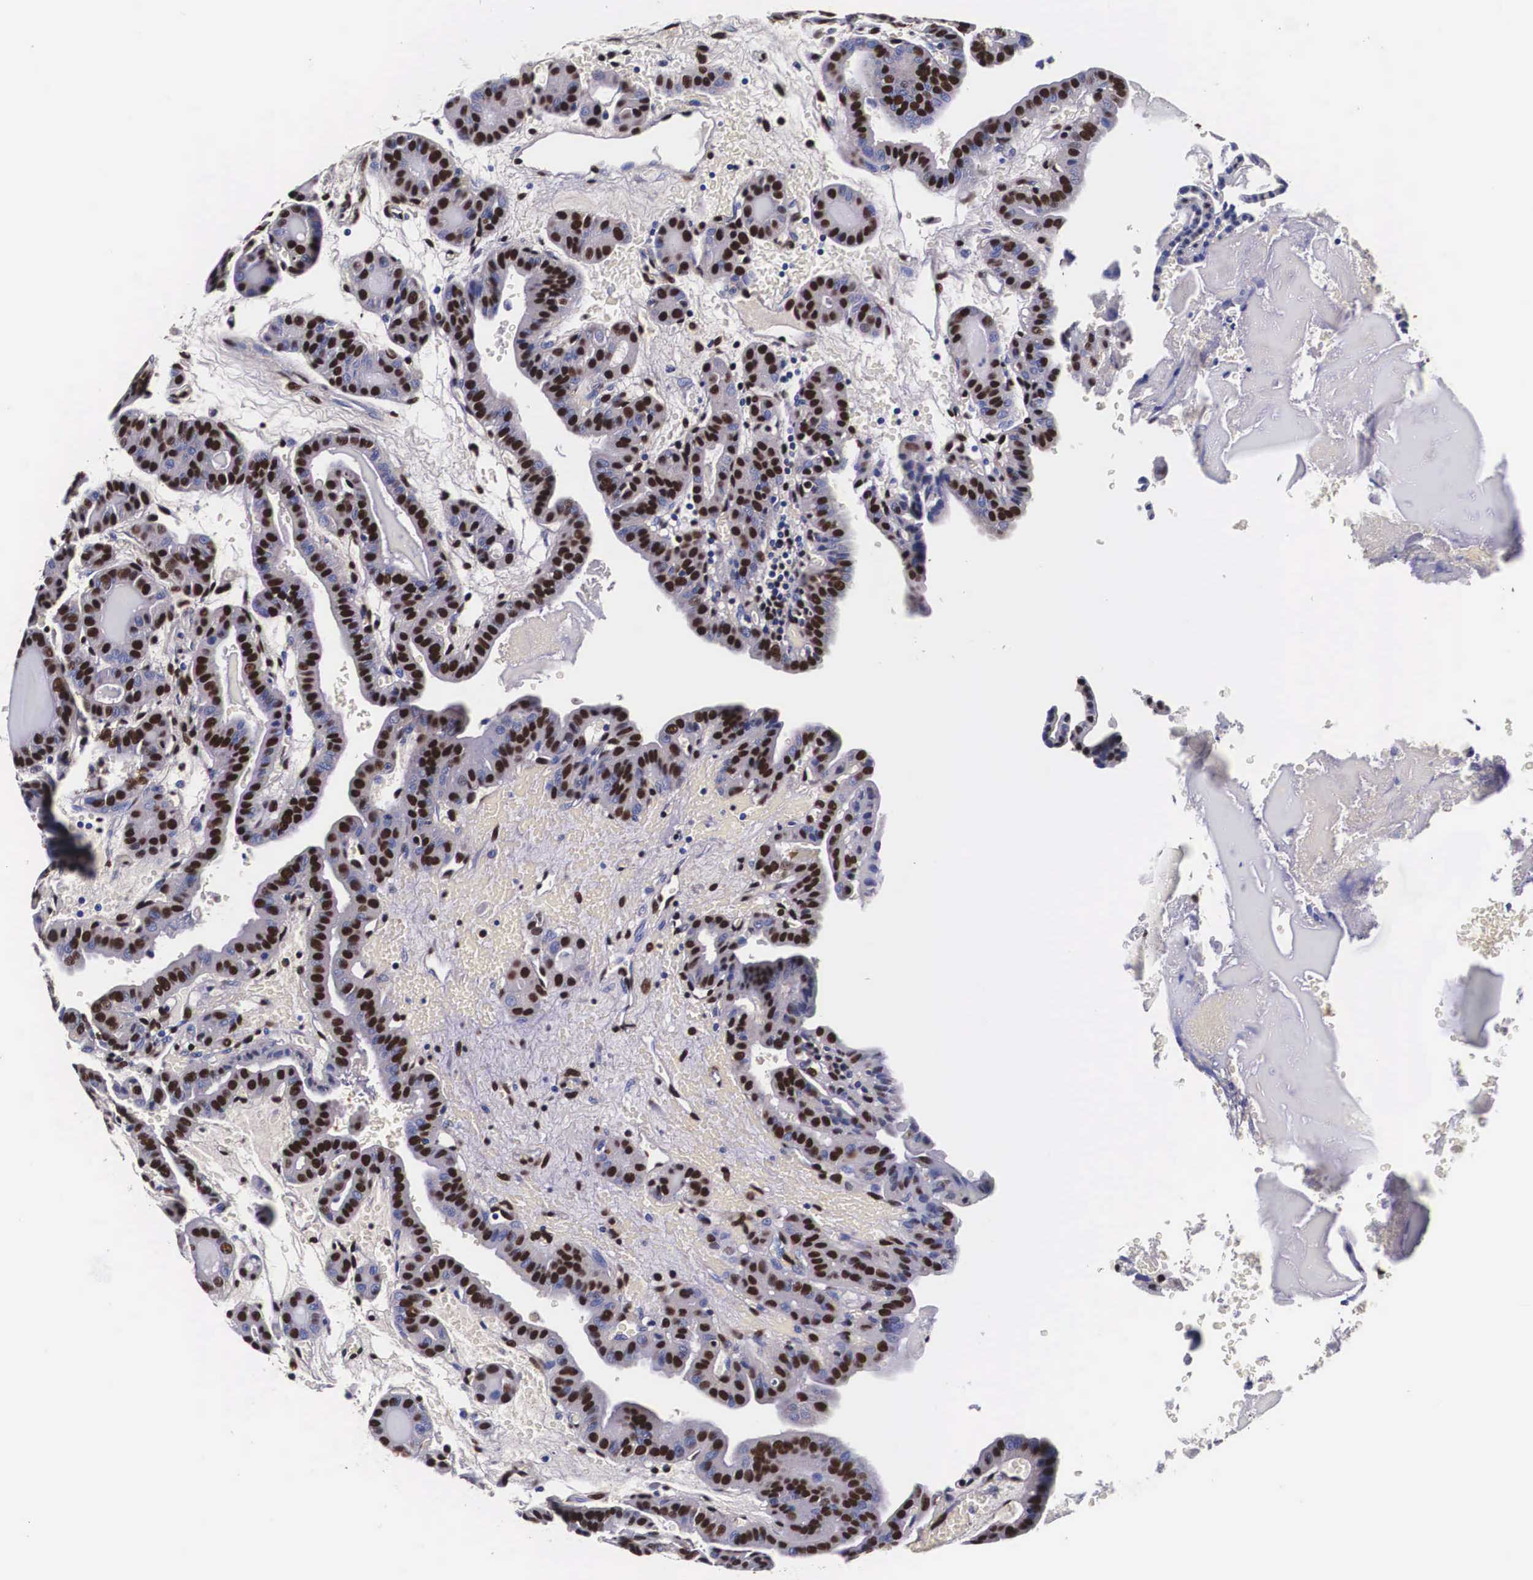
{"staining": {"intensity": "strong", "quantity": ">75%", "location": "nuclear"}, "tissue": "thyroid cancer", "cell_type": "Tumor cells", "image_type": "cancer", "snomed": [{"axis": "morphology", "description": "Papillary adenocarcinoma, NOS"}, {"axis": "topography", "description": "Thyroid gland"}], "caption": "Strong nuclear staining for a protein is seen in approximately >75% of tumor cells of thyroid cancer (papillary adenocarcinoma) using IHC.", "gene": "PABPN1", "patient": {"sex": "male", "age": 87}}